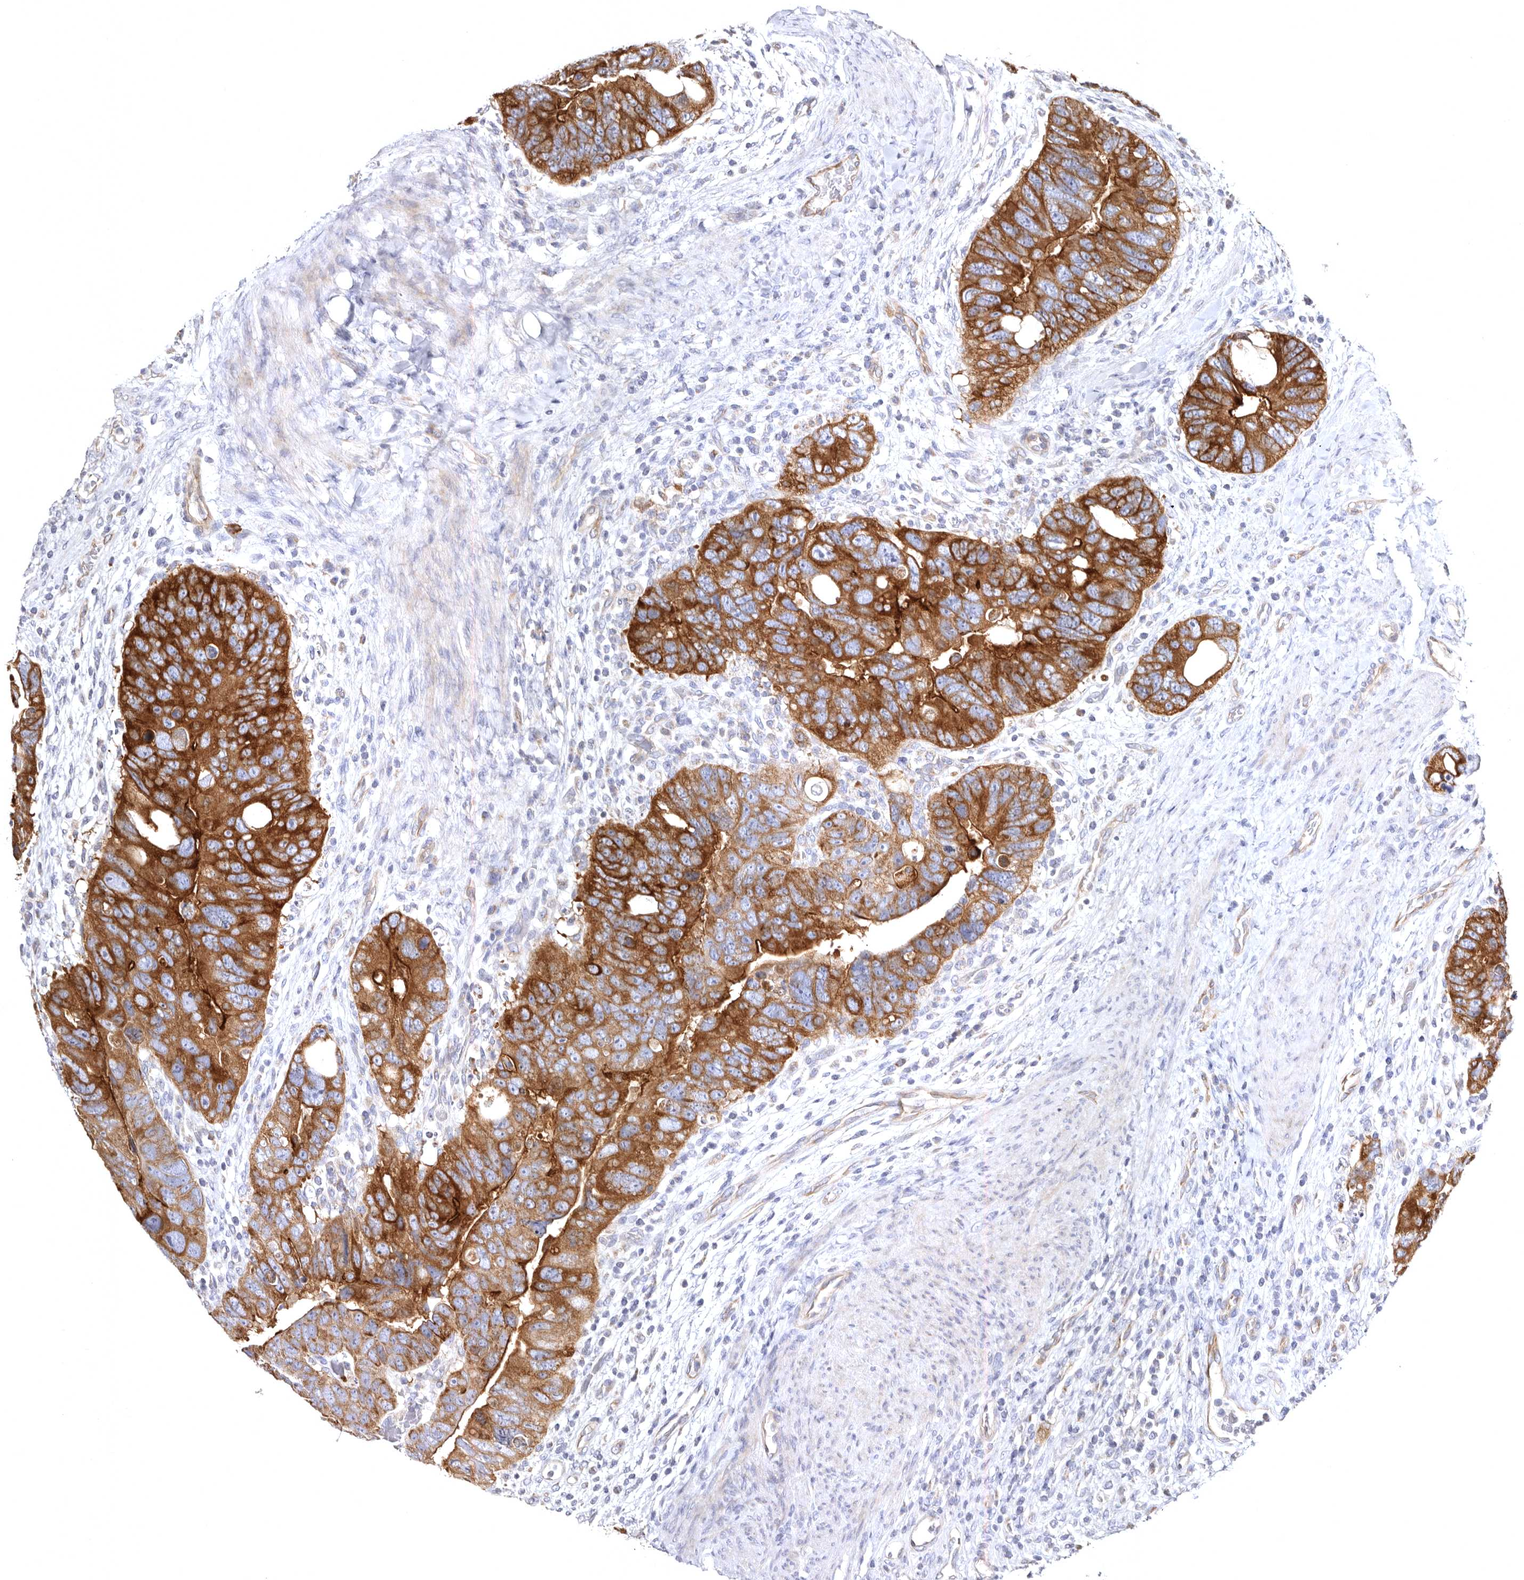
{"staining": {"intensity": "strong", "quantity": ">75%", "location": "cytoplasmic/membranous"}, "tissue": "colorectal cancer", "cell_type": "Tumor cells", "image_type": "cancer", "snomed": [{"axis": "morphology", "description": "Adenocarcinoma, NOS"}, {"axis": "topography", "description": "Rectum"}], "caption": "Immunohistochemistry micrograph of neoplastic tissue: human colorectal cancer (adenocarcinoma) stained using IHC demonstrates high levels of strong protein expression localized specifically in the cytoplasmic/membranous of tumor cells, appearing as a cytoplasmic/membranous brown color.", "gene": "BAIAP2L1", "patient": {"sex": "male", "age": 59}}